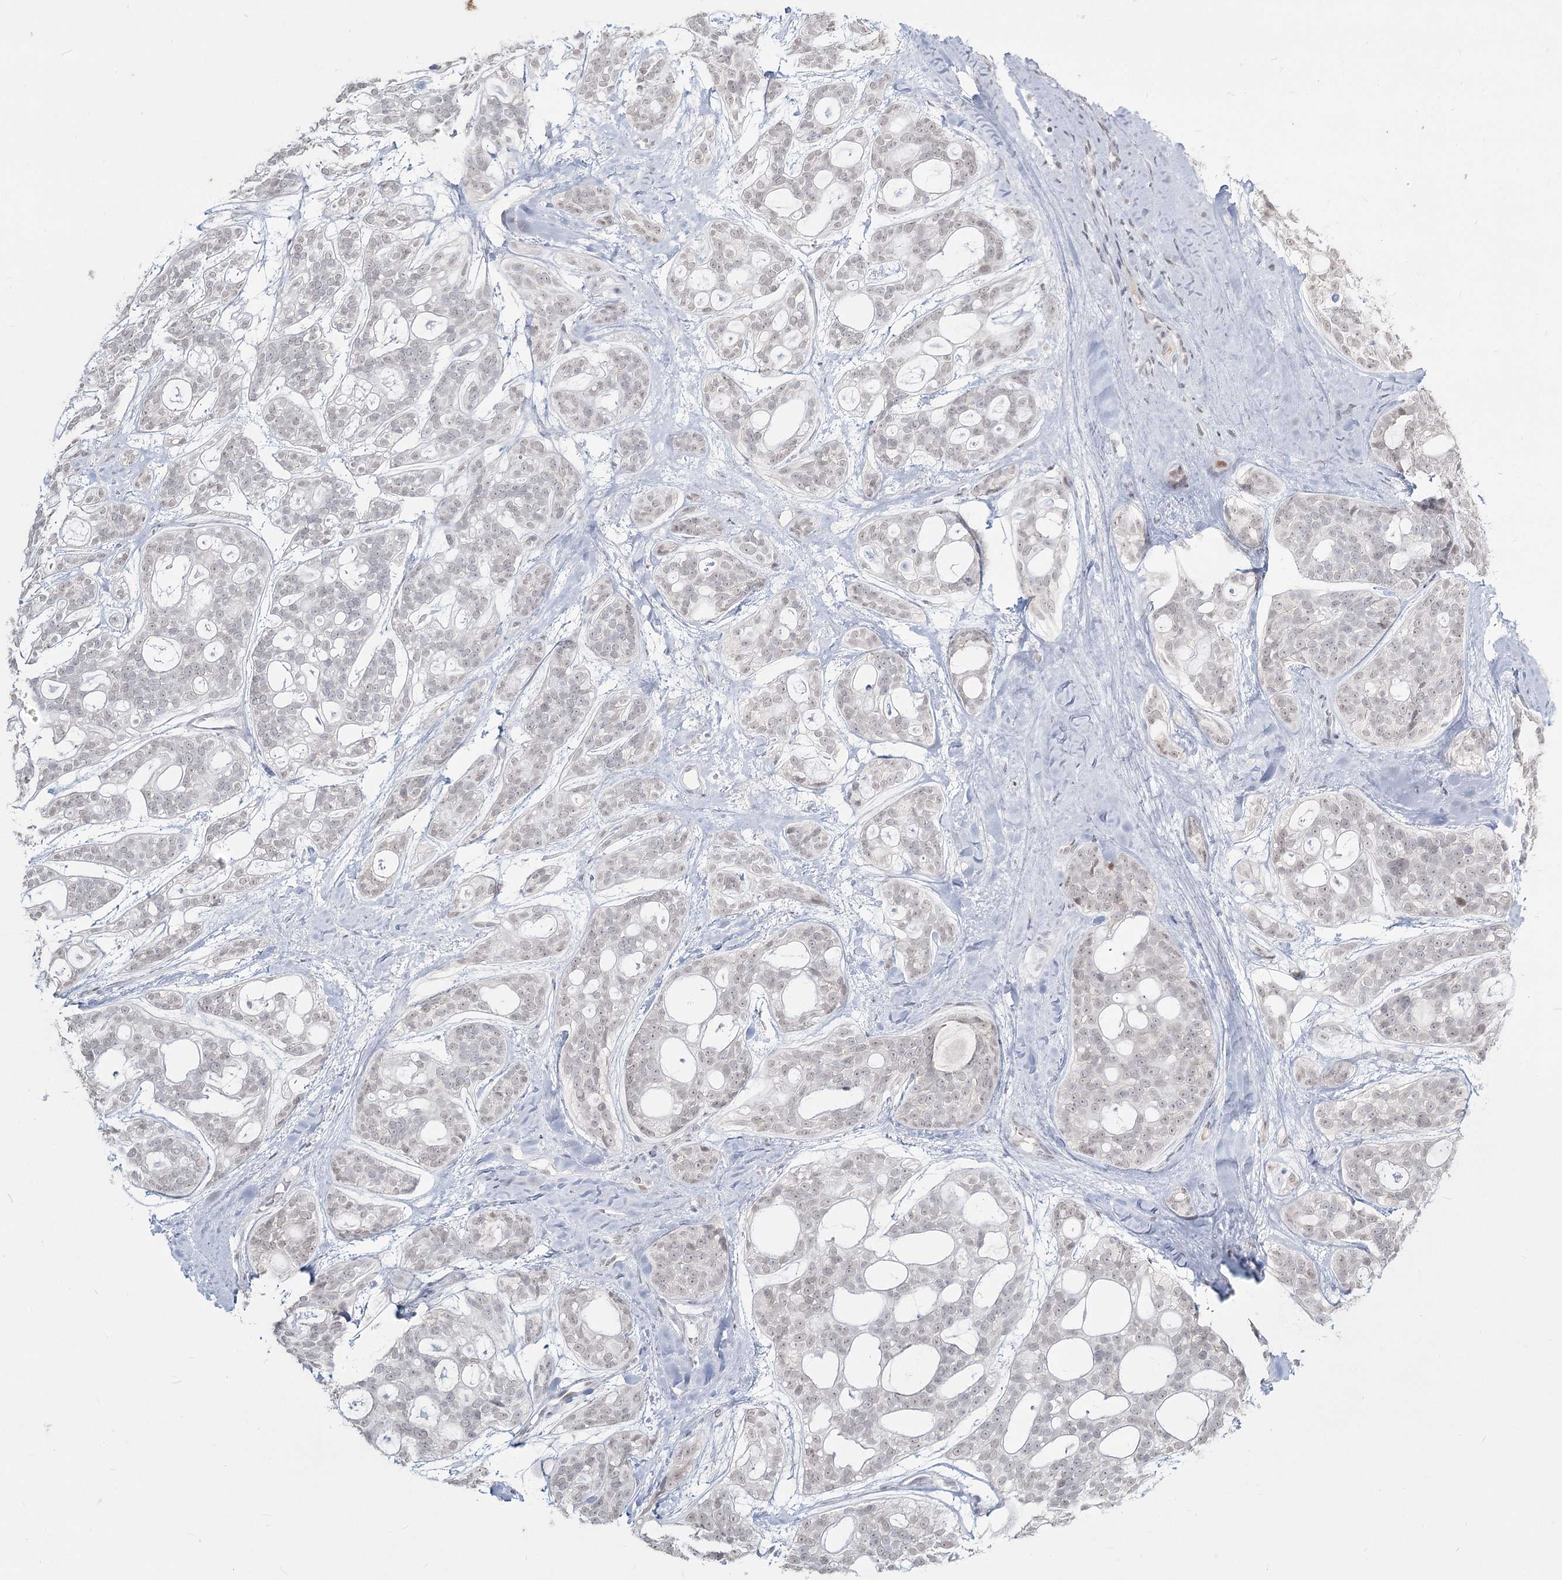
{"staining": {"intensity": "negative", "quantity": "none", "location": "none"}, "tissue": "head and neck cancer", "cell_type": "Tumor cells", "image_type": "cancer", "snomed": [{"axis": "morphology", "description": "Adenocarcinoma, NOS"}, {"axis": "topography", "description": "Head-Neck"}], "caption": "Adenocarcinoma (head and neck) was stained to show a protein in brown. There is no significant positivity in tumor cells. The staining was performed using DAB (3,3'-diaminobenzidine) to visualize the protein expression in brown, while the nuclei were stained in blue with hematoxylin (Magnification: 20x).", "gene": "LY6G5C", "patient": {"sex": "male", "age": 66}}